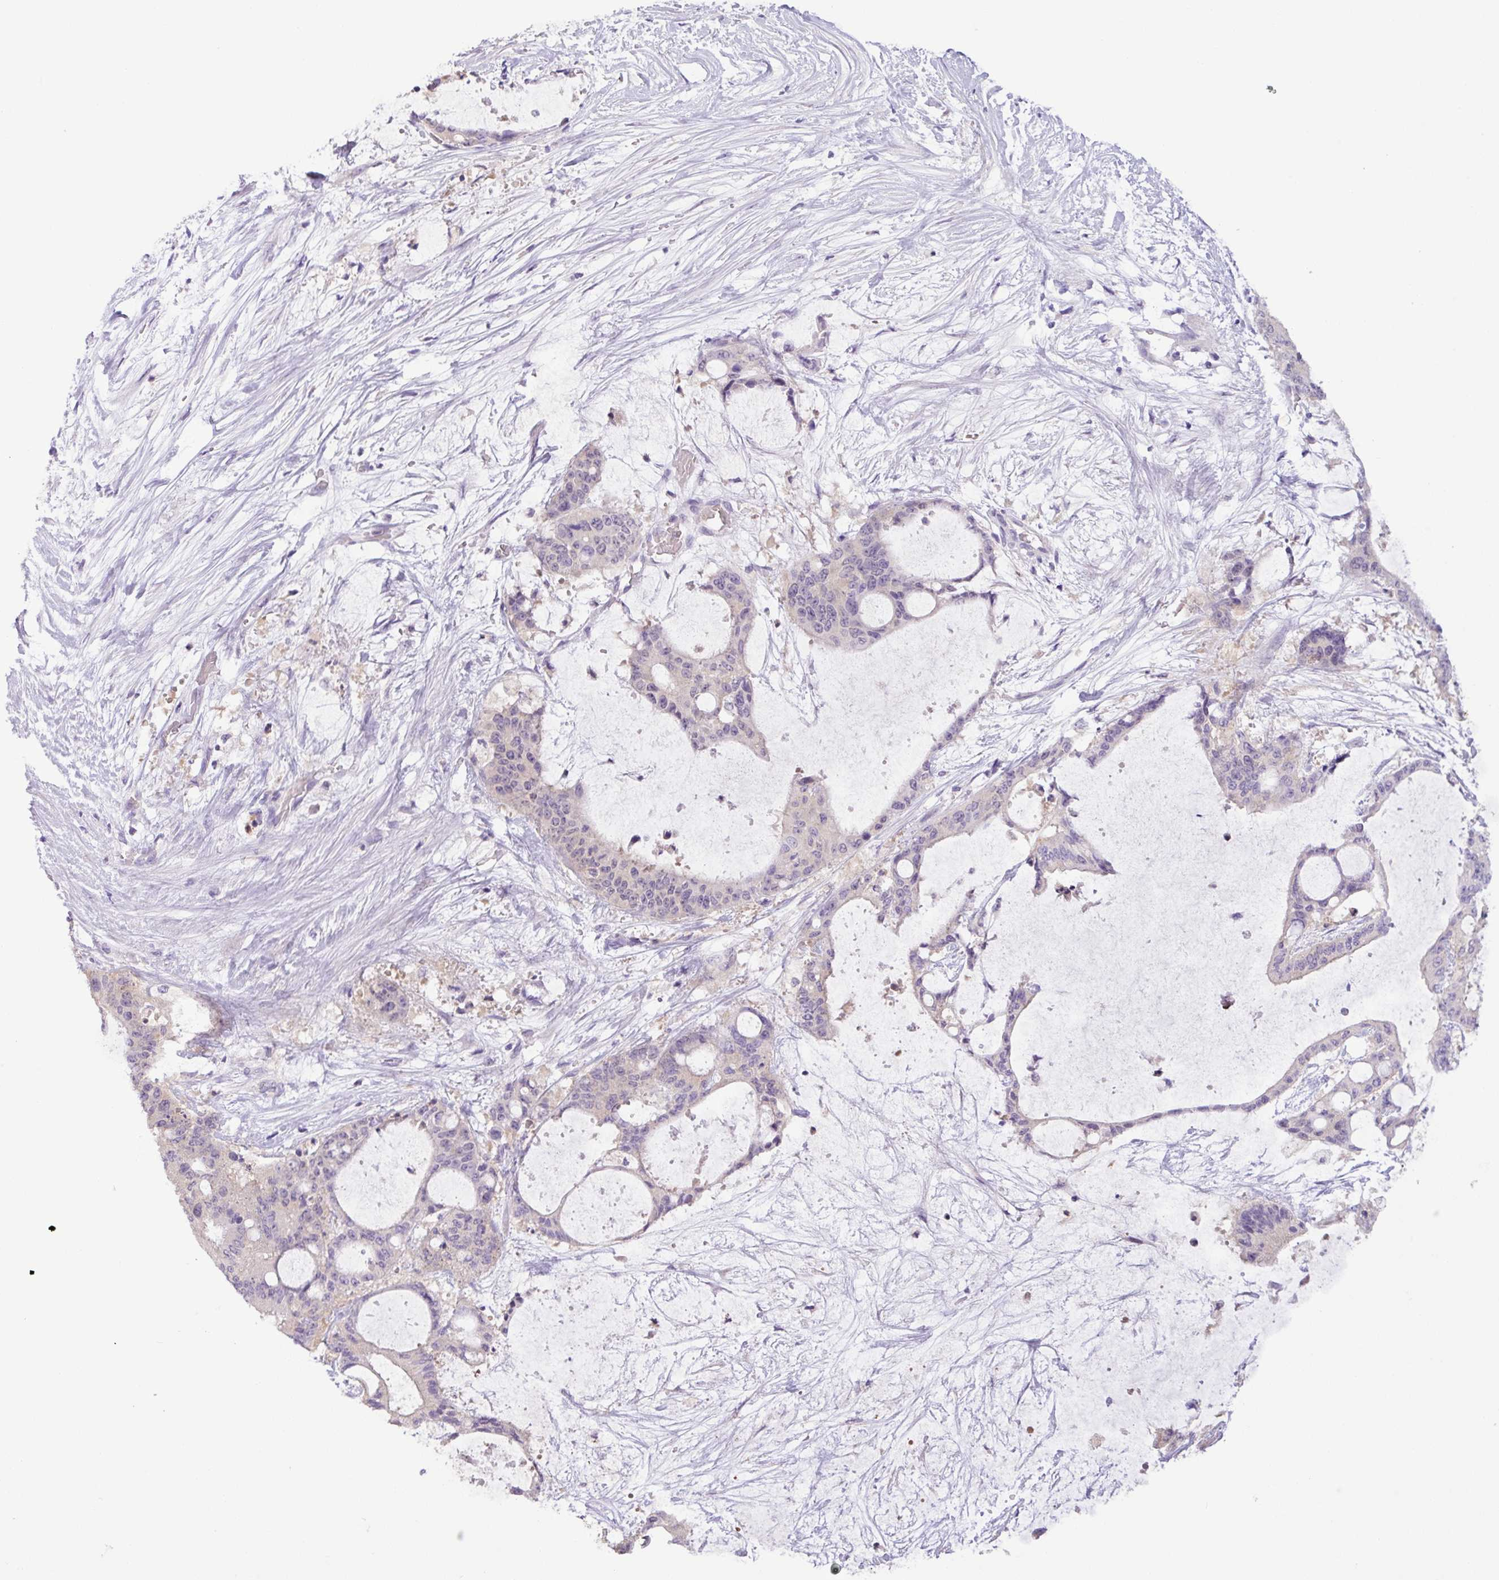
{"staining": {"intensity": "negative", "quantity": "none", "location": "none"}, "tissue": "liver cancer", "cell_type": "Tumor cells", "image_type": "cancer", "snomed": [{"axis": "morphology", "description": "Normal tissue, NOS"}, {"axis": "morphology", "description": "Cholangiocarcinoma"}, {"axis": "topography", "description": "Liver"}, {"axis": "topography", "description": "Peripheral nerve tissue"}], "caption": "Tumor cells are negative for protein expression in human liver cholangiocarcinoma. (DAB immunohistochemistry (IHC) visualized using brightfield microscopy, high magnification).", "gene": "TONSL", "patient": {"sex": "female", "age": 73}}